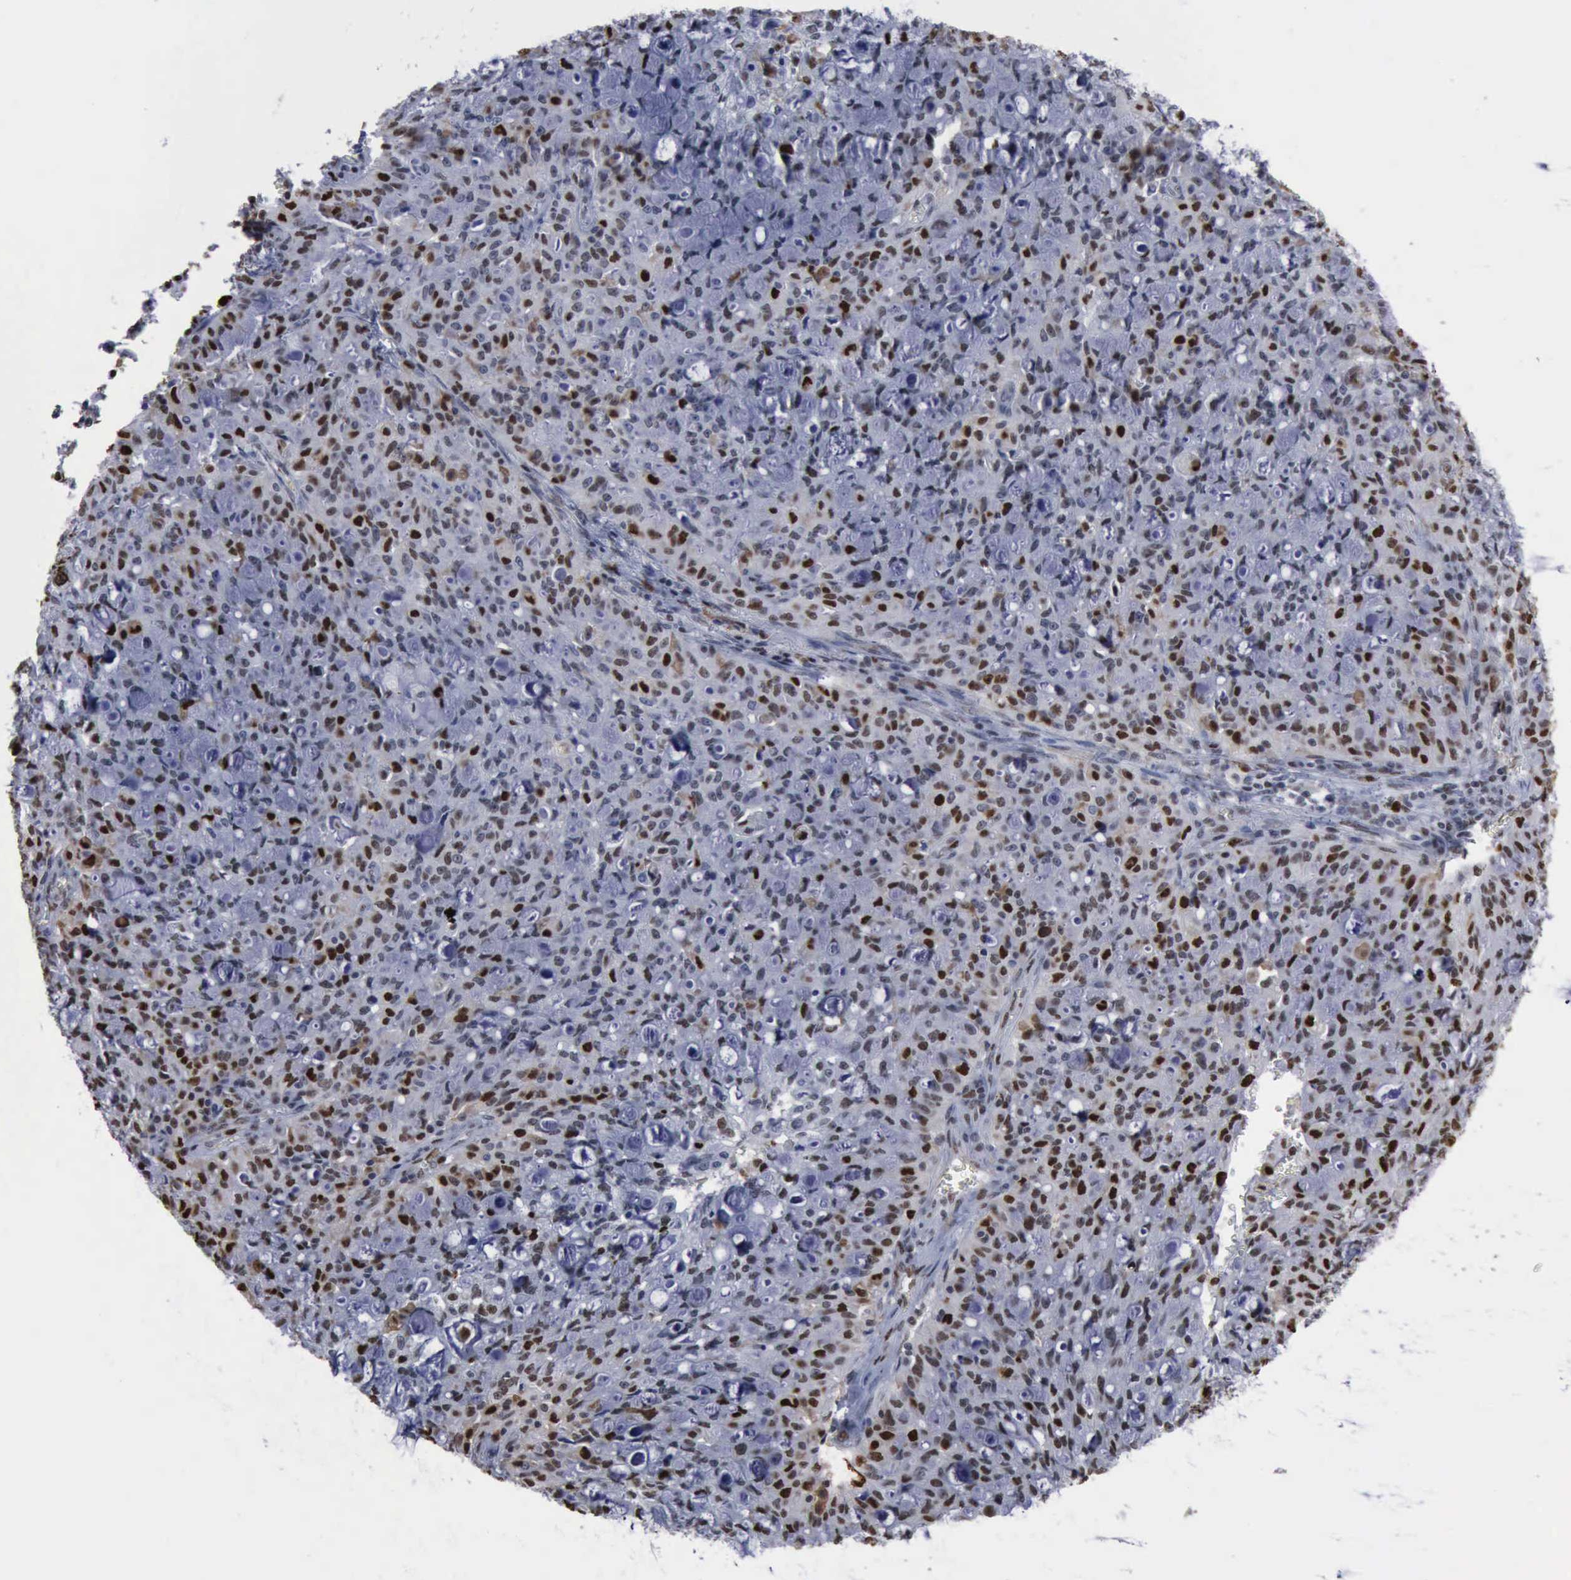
{"staining": {"intensity": "moderate", "quantity": ">75%", "location": "nuclear"}, "tissue": "lung cancer", "cell_type": "Tumor cells", "image_type": "cancer", "snomed": [{"axis": "morphology", "description": "Adenocarcinoma, NOS"}, {"axis": "topography", "description": "Lung"}], "caption": "Approximately >75% of tumor cells in human lung cancer (adenocarcinoma) reveal moderate nuclear protein staining as visualized by brown immunohistochemical staining.", "gene": "PCNA", "patient": {"sex": "female", "age": 44}}